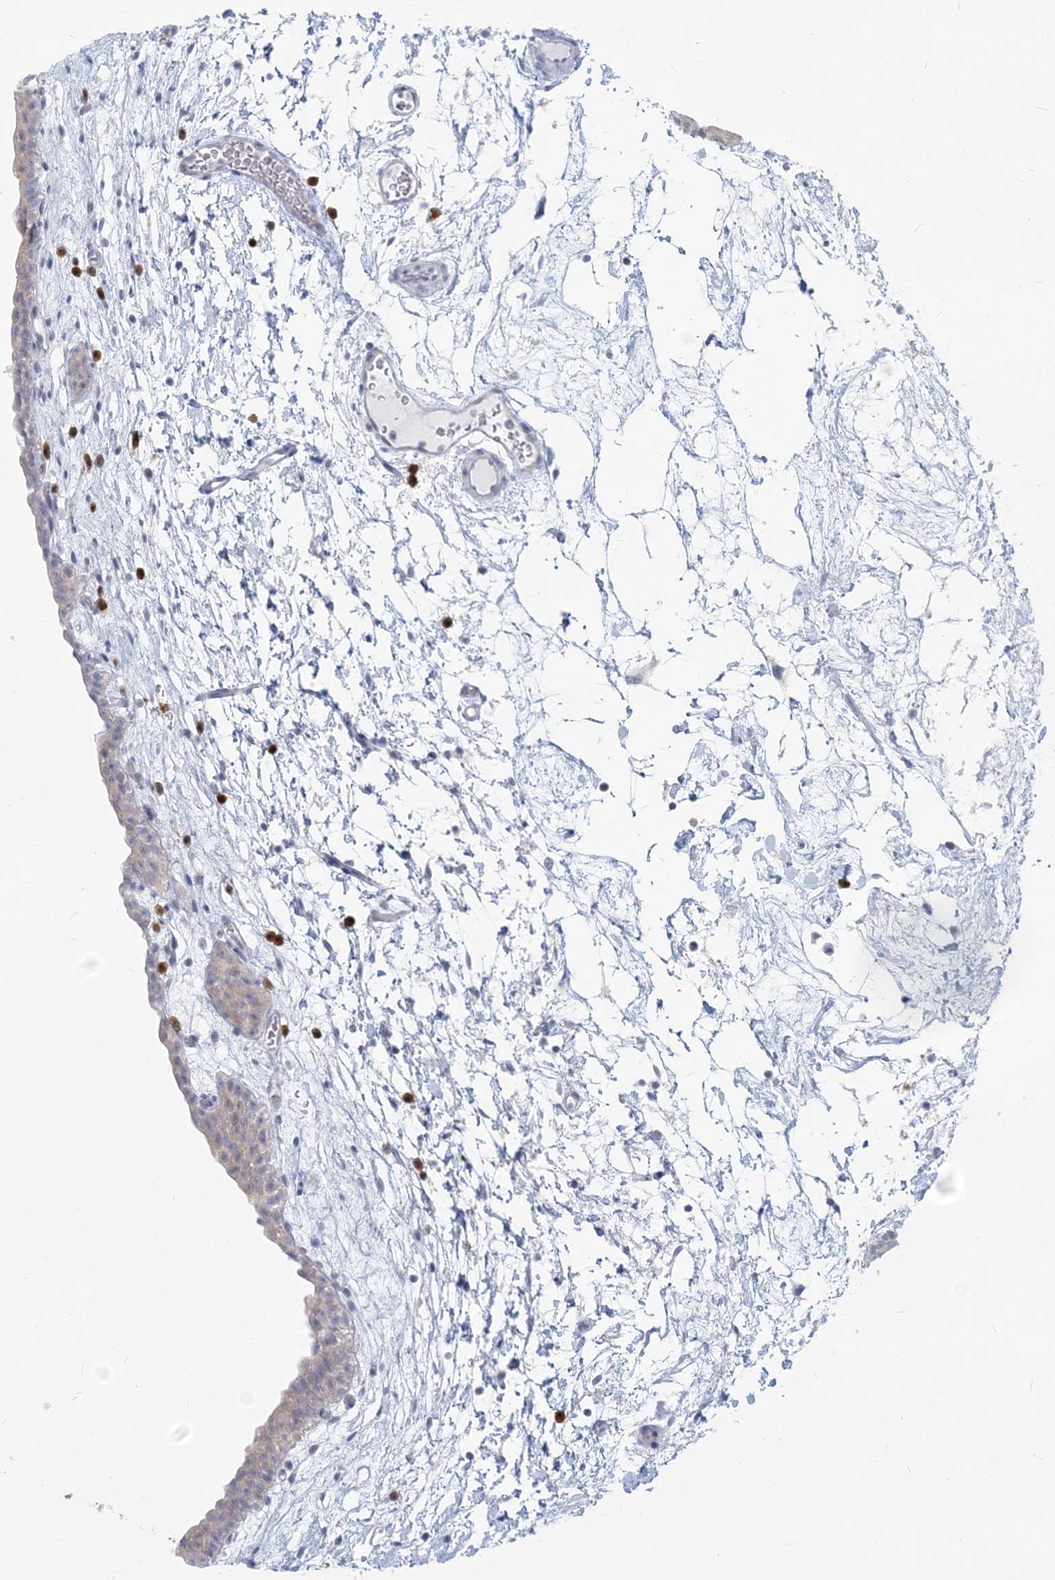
{"staining": {"intensity": "negative", "quantity": "none", "location": "none"}, "tissue": "urinary bladder", "cell_type": "Urothelial cells", "image_type": "normal", "snomed": [{"axis": "morphology", "description": "Normal tissue, NOS"}, {"axis": "topography", "description": "Urinary bladder"}], "caption": "IHC of normal urinary bladder demonstrates no expression in urothelial cells.", "gene": "GMPPA", "patient": {"sex": "male", "age": 83}}